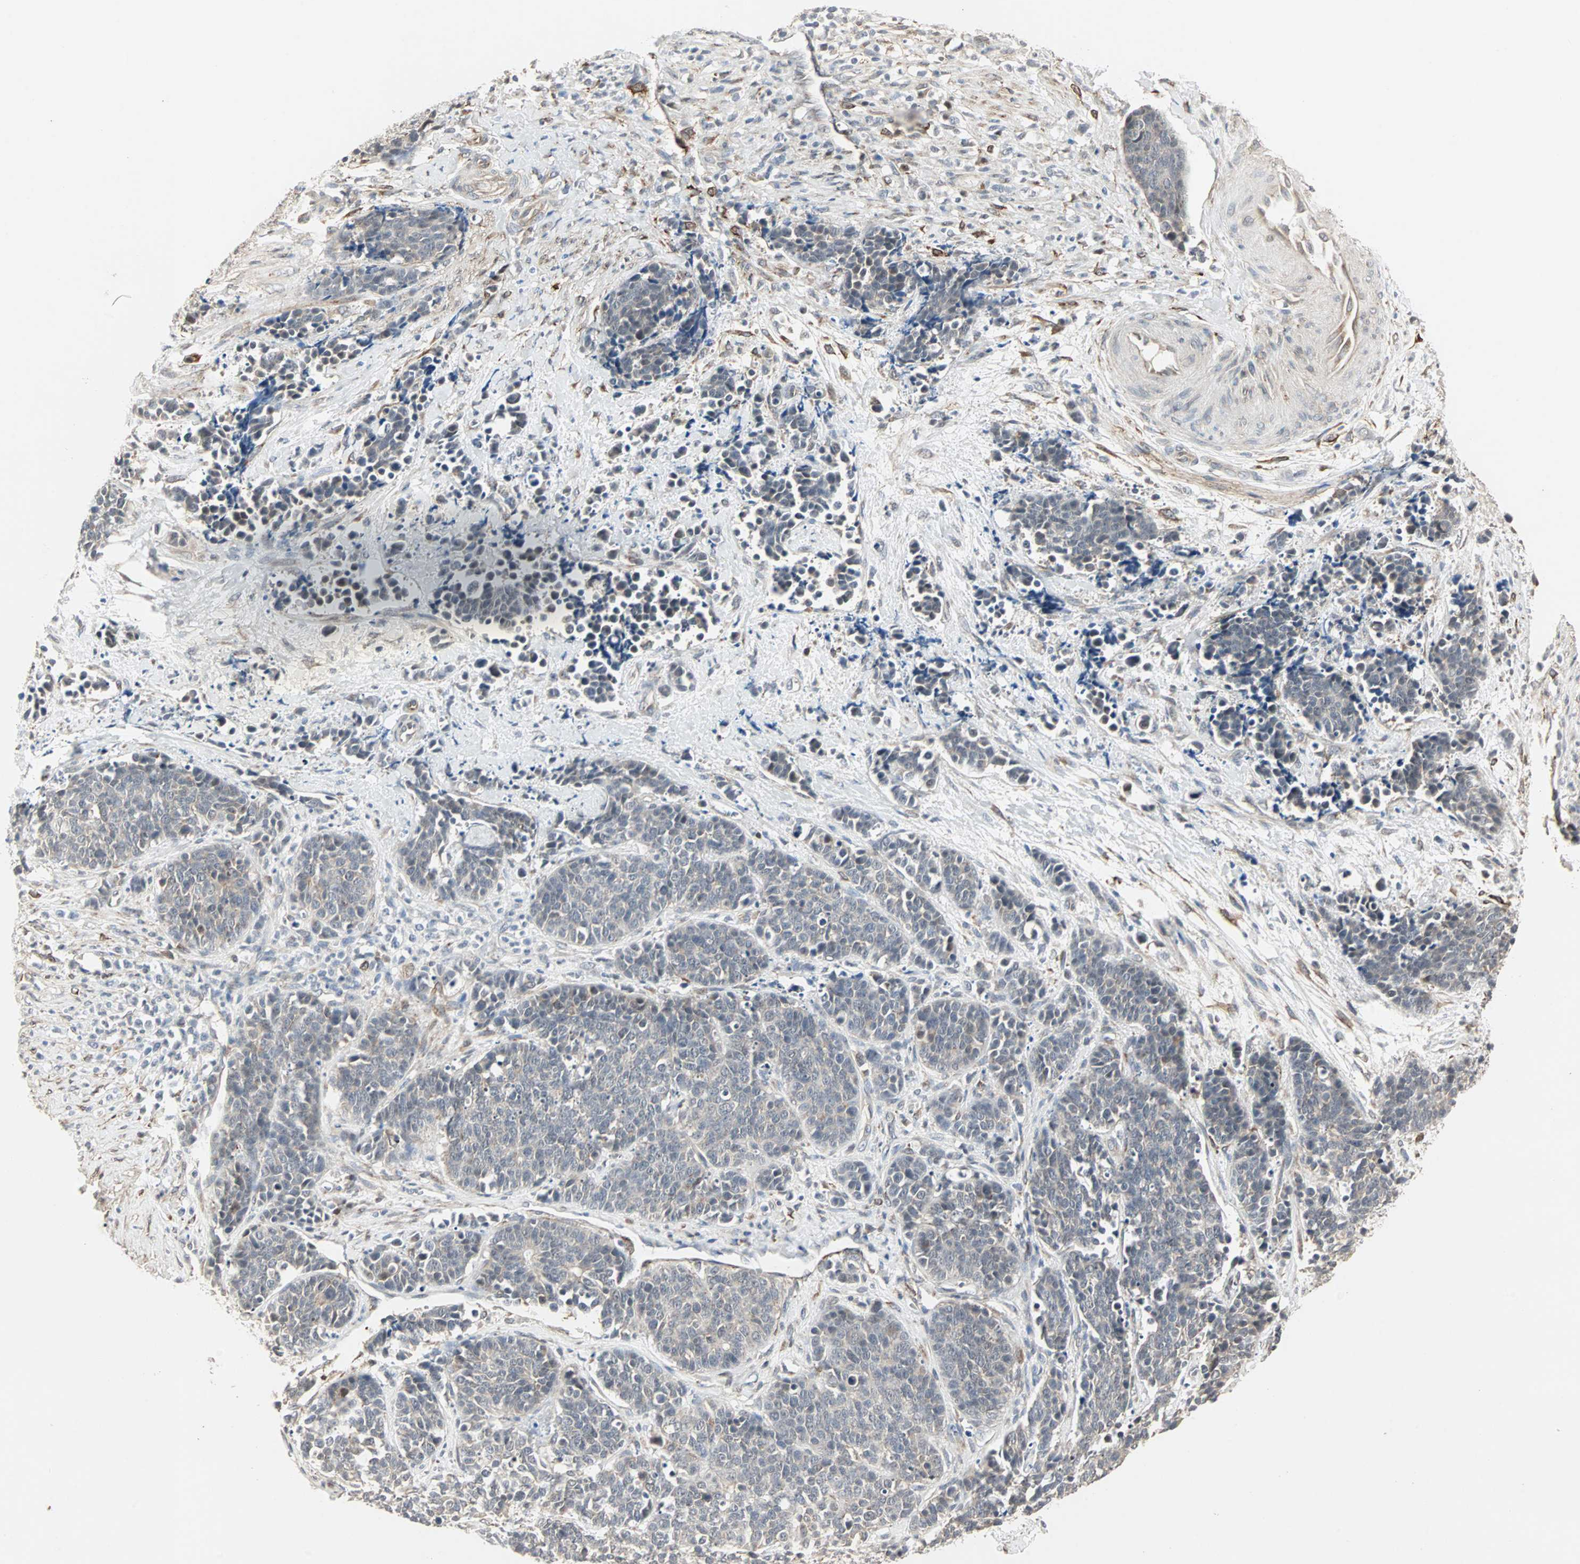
{"staining": {"intensity": "weak", "quantity": "<25%", "location": "cytoplasmic/membranous"}, "tissue": "cervical cancer", "cell_type": "Tumor cells", "image_type": "cancer", "snomed": [{"axis": "morphology", "description": "Squamous cell carcinoma, NOS"}, {"axis": "topography", "description": "Cervix"}], "caption": "Tumor cells show no significant protein expression in cervical squamous cell carcinoma.", "gene": "TRPV4", "patient": {"sex": "female", "age": 35}}